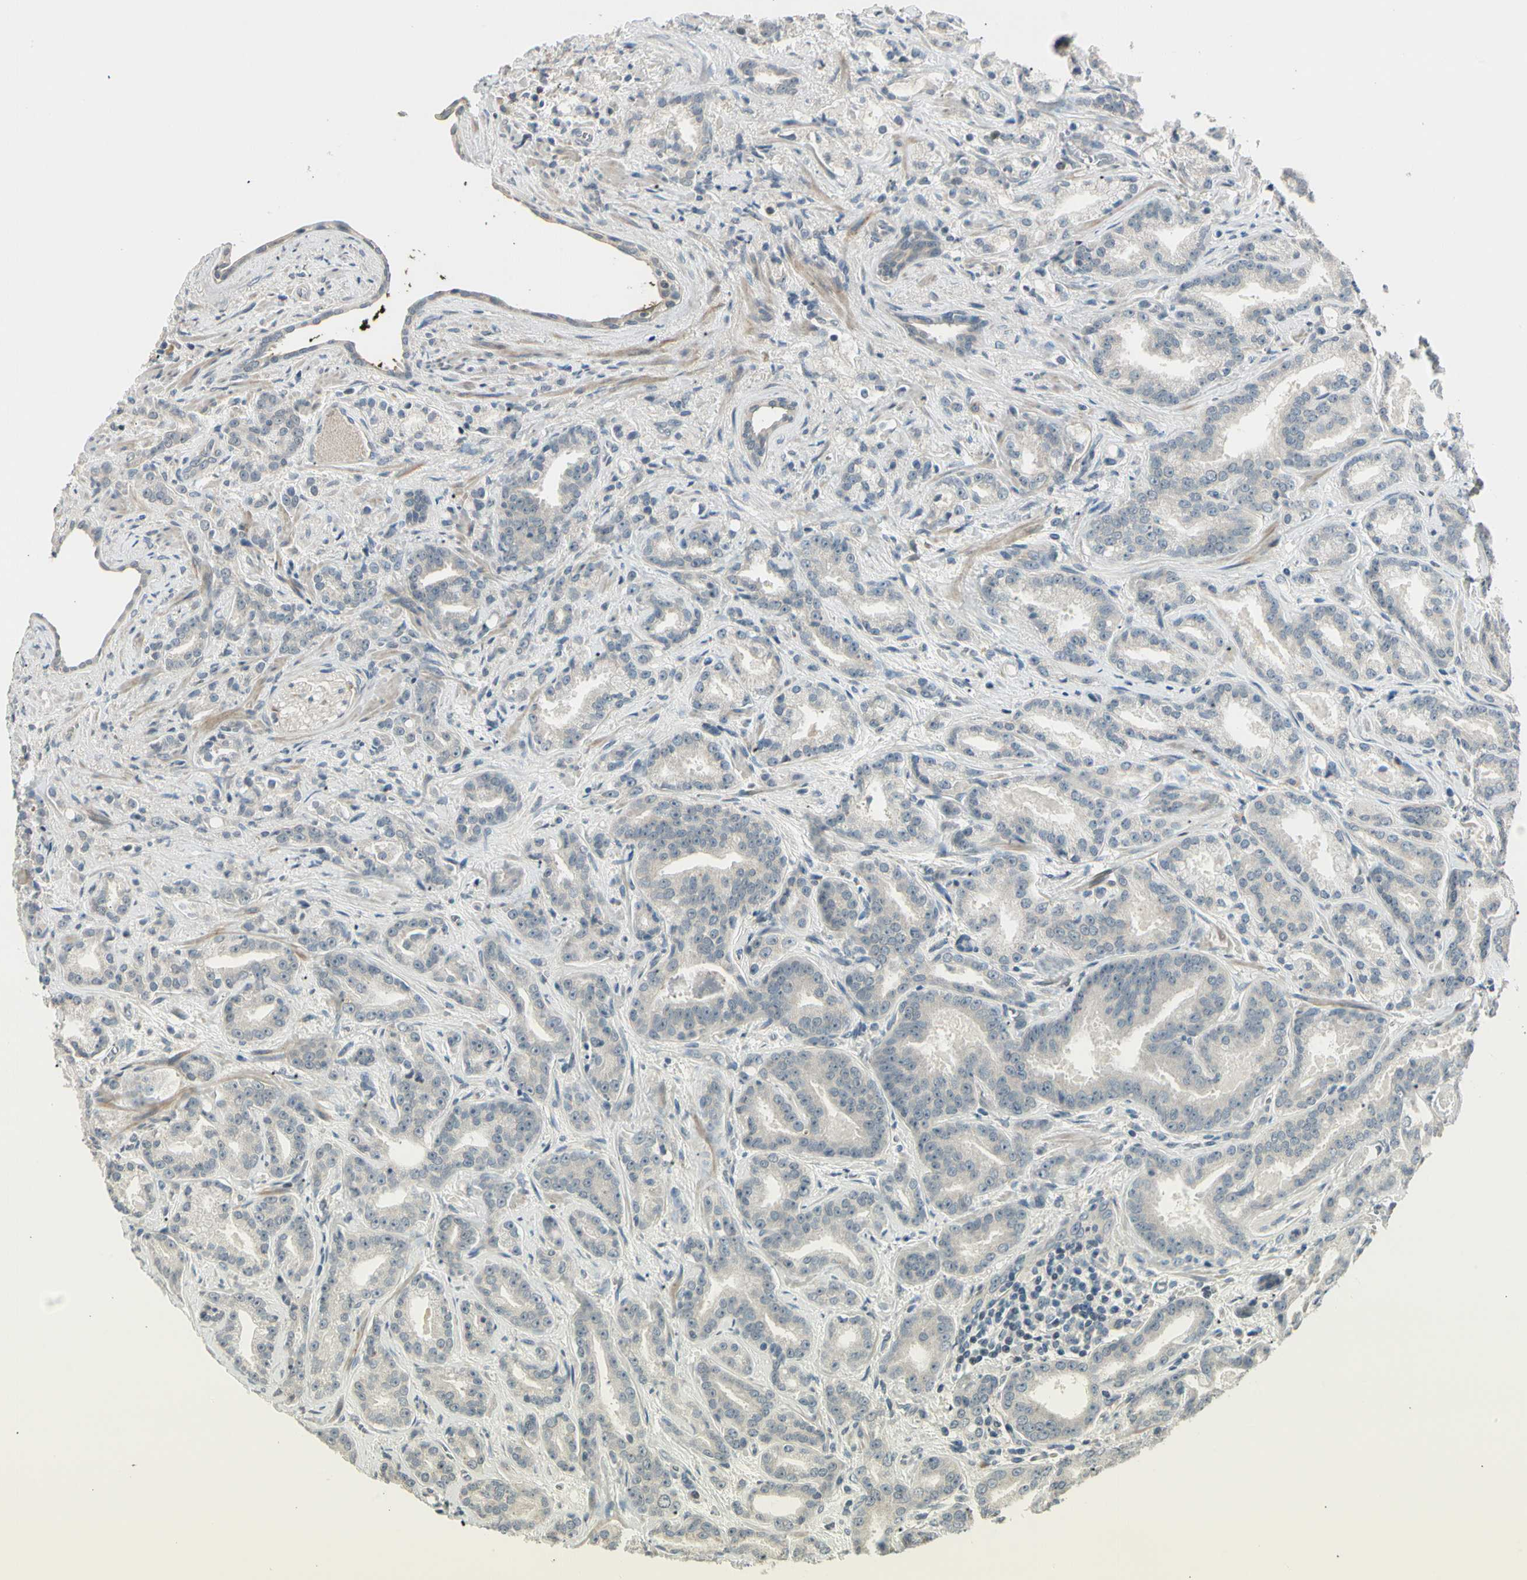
{"staining": {"intensity": "negative", "quantity": "none", "location": "none"}, "tissue": "prostate cancer", "cell_type": "Tumor cells", "image_type": "cancer", "snomed": [{"axis": "morphology", "description": "Adenocarcinoma, Low grade"}, {"axis": "topography", "description": "Prostate"}], "caption": "This histopathology image is of prostate cancer stained with immunohistochemistry (IHC) to label a protein in brown with the nuclei are counter-stained blue. There is no positivity in tumor cells.", "gene": "PCDHB15", "patient": {"sex": "male", "age": 63}}